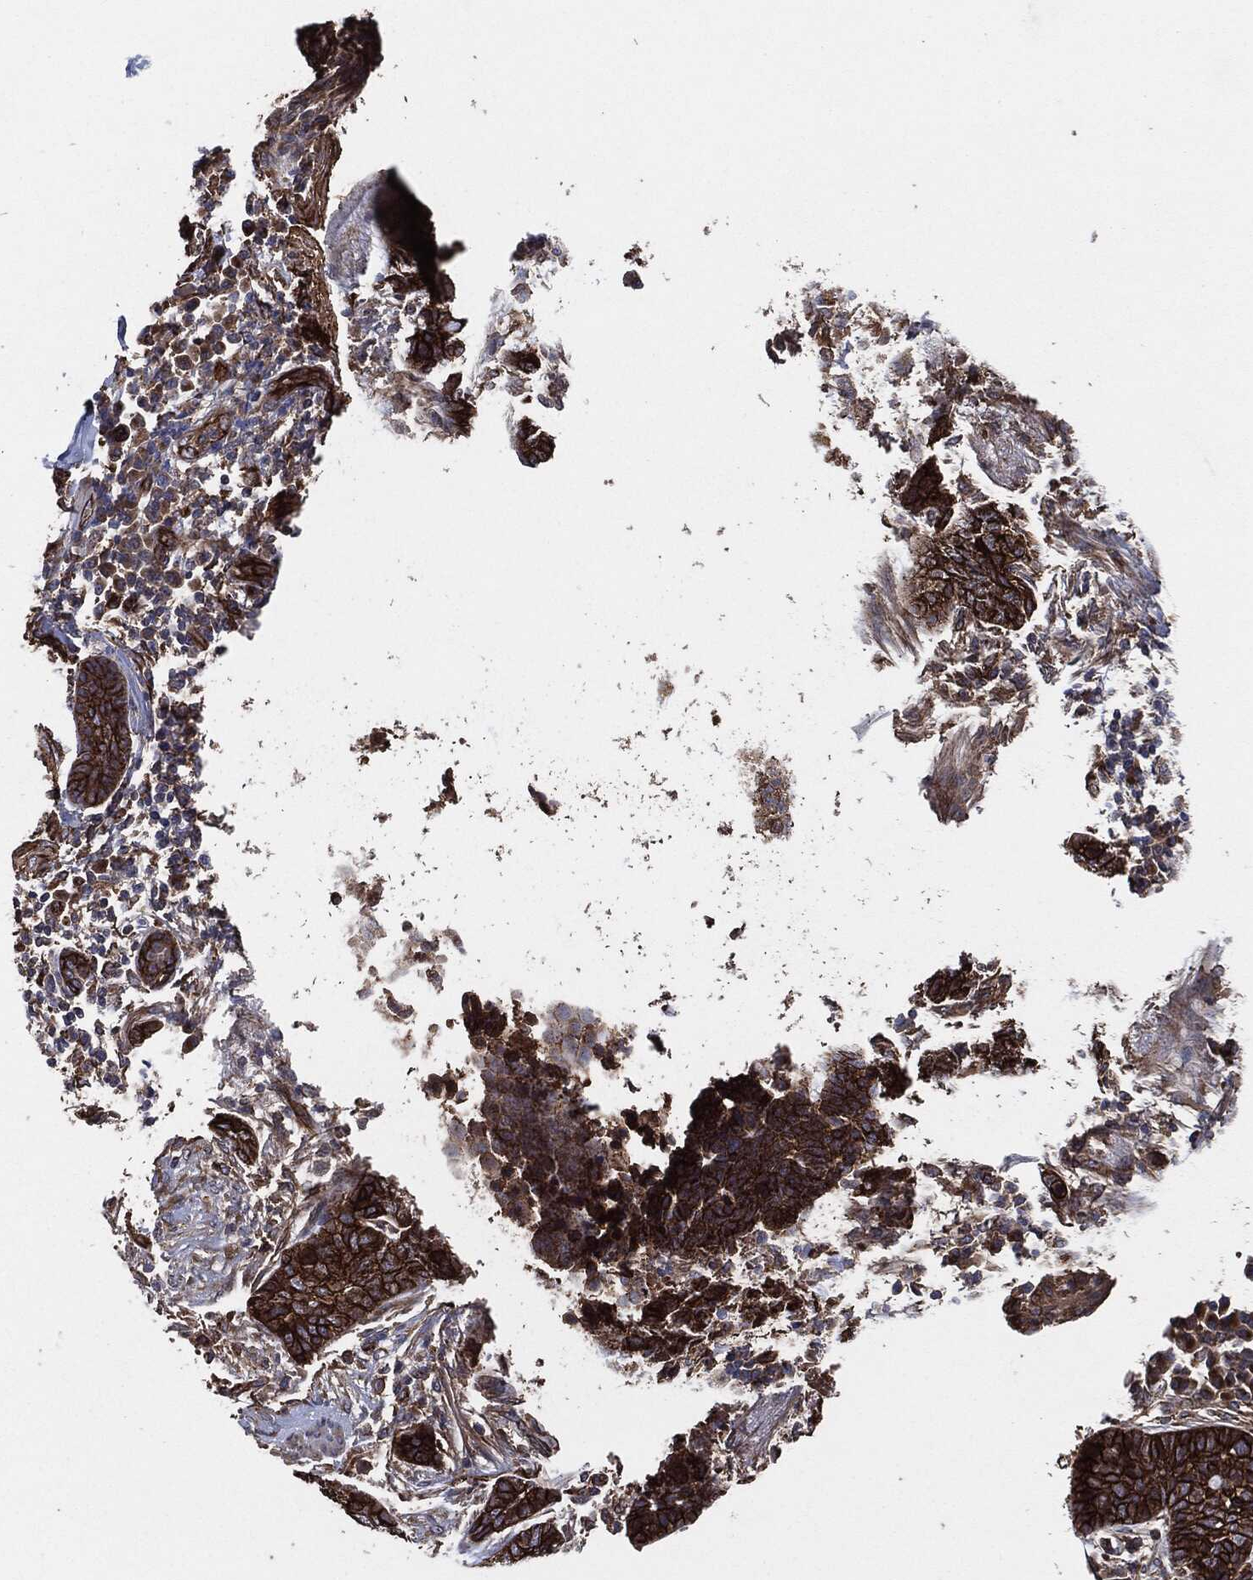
{"staining": {"intensity": "strong", "quantity": ">75%", "location": "cytoplasmic/membranous"}, "tissue": "skin cancer", "cell_type": "Tumor cells", "image_type": "cancer", "snomed": [{"axis": "morphology", "description": "Squamous cell carcinoma, NOS"}, {"axis": "topography", "description": "Skin"}], "caption": "Tumor cells exhibit high levels of strong cytoplasmic/membranous positivity in approximately >75% of cells in skin cancer.", "gene": "CTNNA1", "patient": {"sex": "male", "age": 88}}